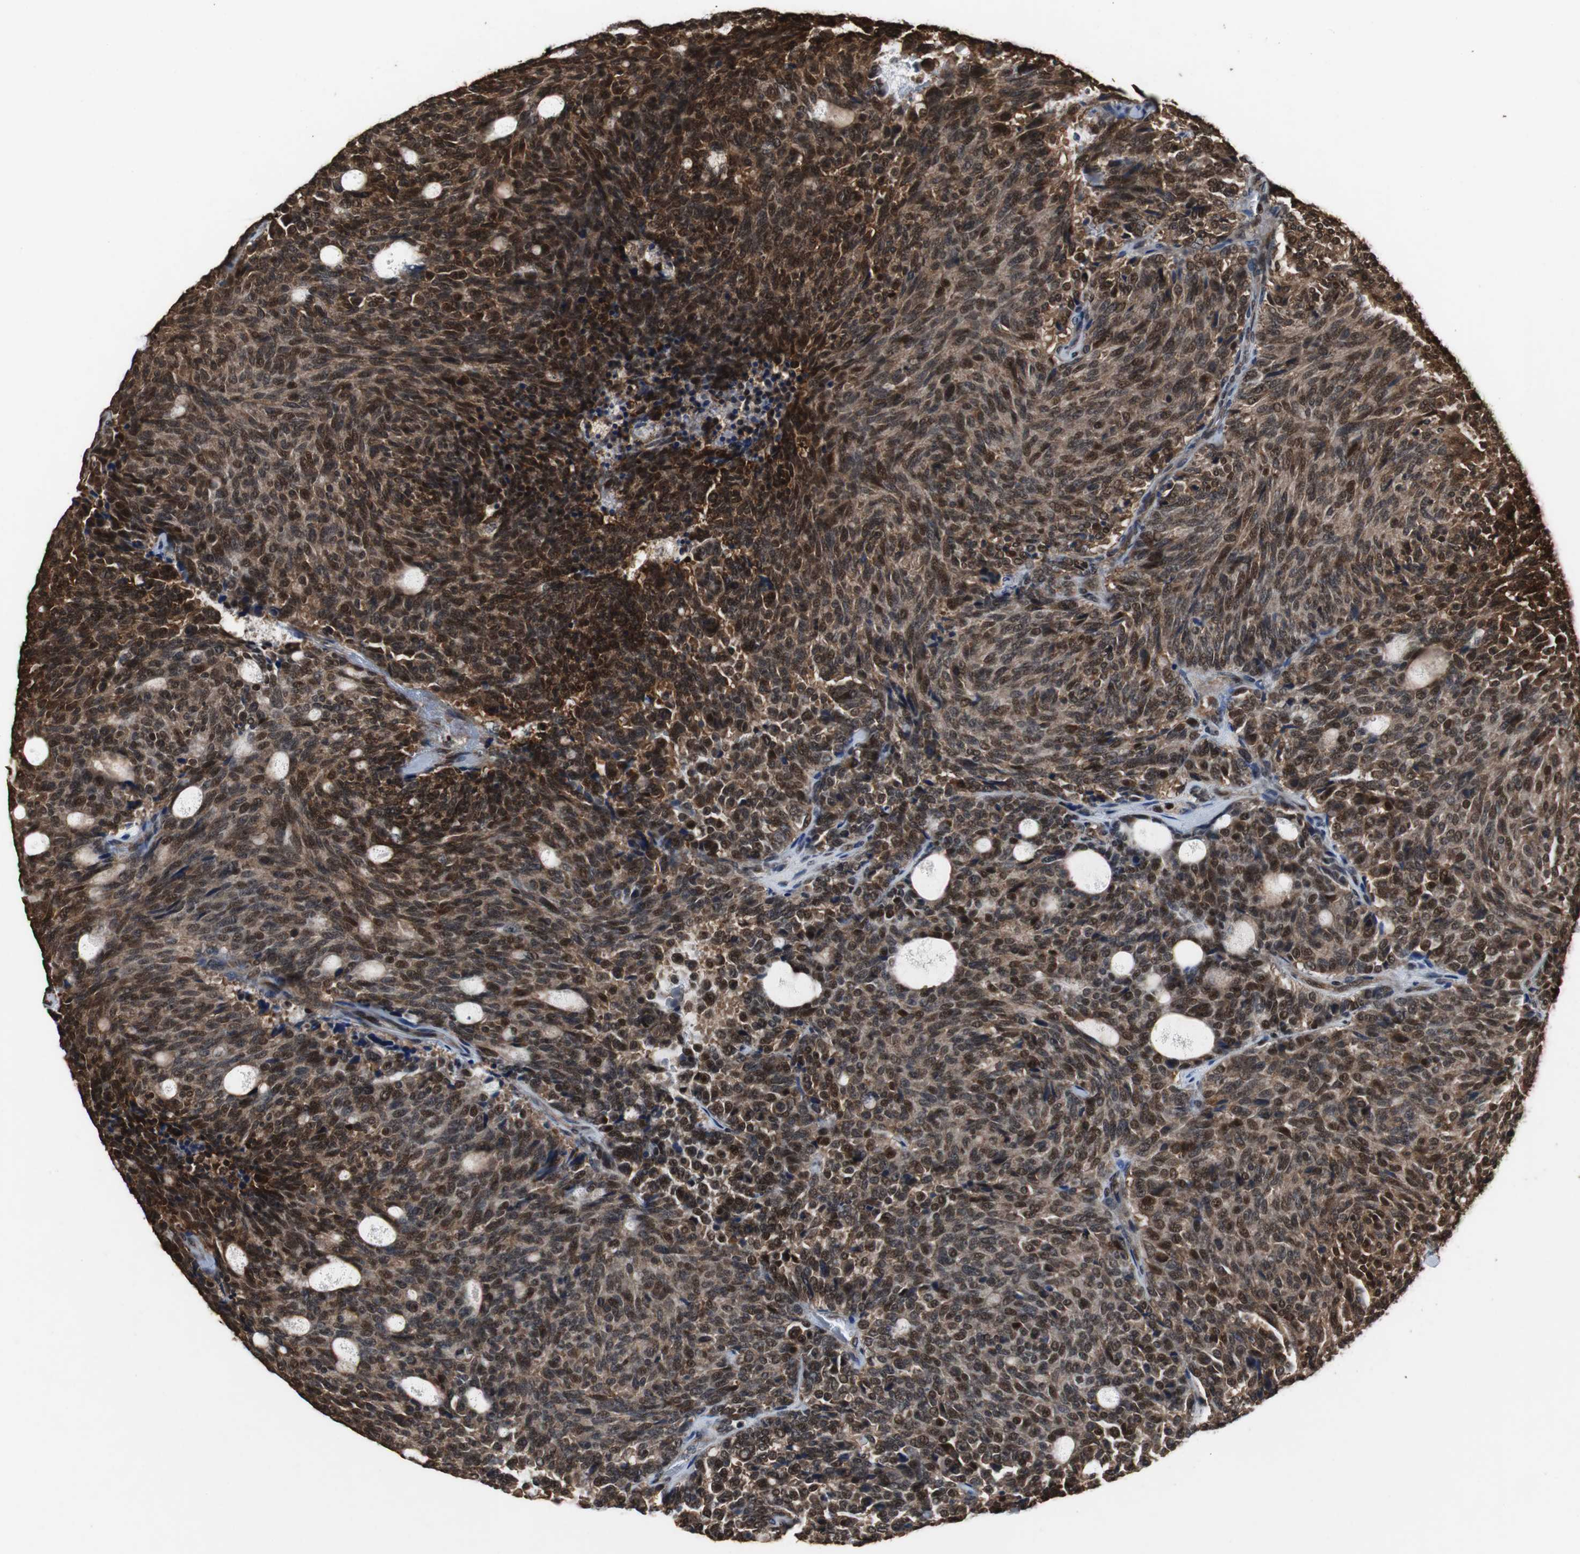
{"staining": {"intensity": "strong", "quantity": ">75%", "location": "cytoplasmic/membranous,nuclear"}, "tissue": "carcinoid", "cell_type": "Tumor cells", "image_type": "cancer", "snomed": [{"axis": "morphology", "description": "Carcinoid, malignant, NOS"}, {"axis": "topography", "description": "Pancreas"}], "caption": "Malignant carcinoid stained with a protein marker reveals strong staining in tumor cells.", "gene": "ZNF18", "patient": {"sex": "female", "age": 54}}